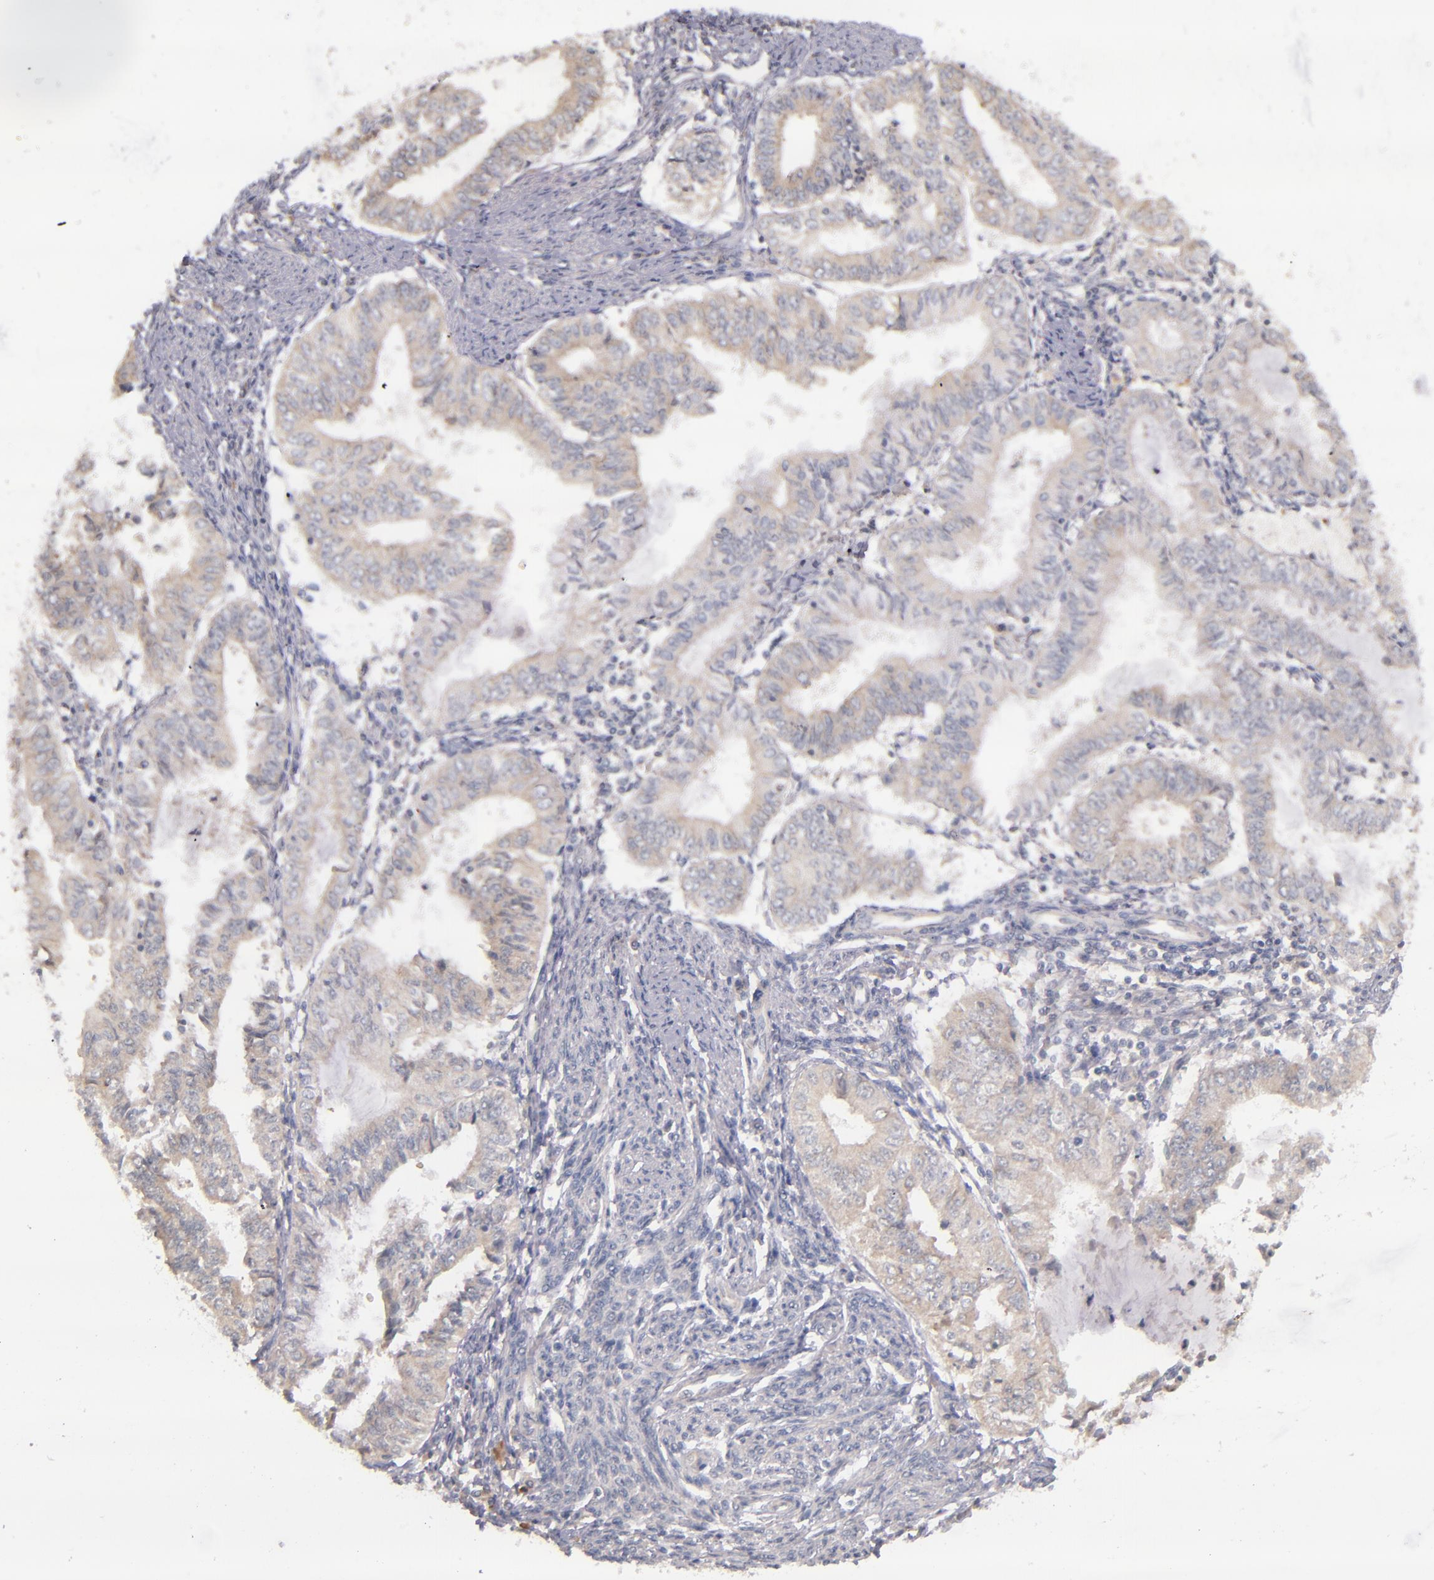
{"staining": {"intensity": "weak", "quantity": "25%-75%", "location": "cytoplasmic/membranous"}, "tissue": "endometrial cancer", "cell_type": "Tumor cells", "image_type": "cancer", "snomed": [{"axis": "morphology", "description": "Adenocarcinoma, NOS"}, {"axis": "topography", "description": "Endometrium"}], "caption": "This histopathology image demonstrates endometrial cancer (adenocarcinoma) stained with IHC to label a protein in brown. The cytoplasmic/membranous of tumor cells show weak positivity for the protein. Nuclei are counter-stained blue.", "gene": "TSC2", "patient": {"sex": "female", "age": 66}}